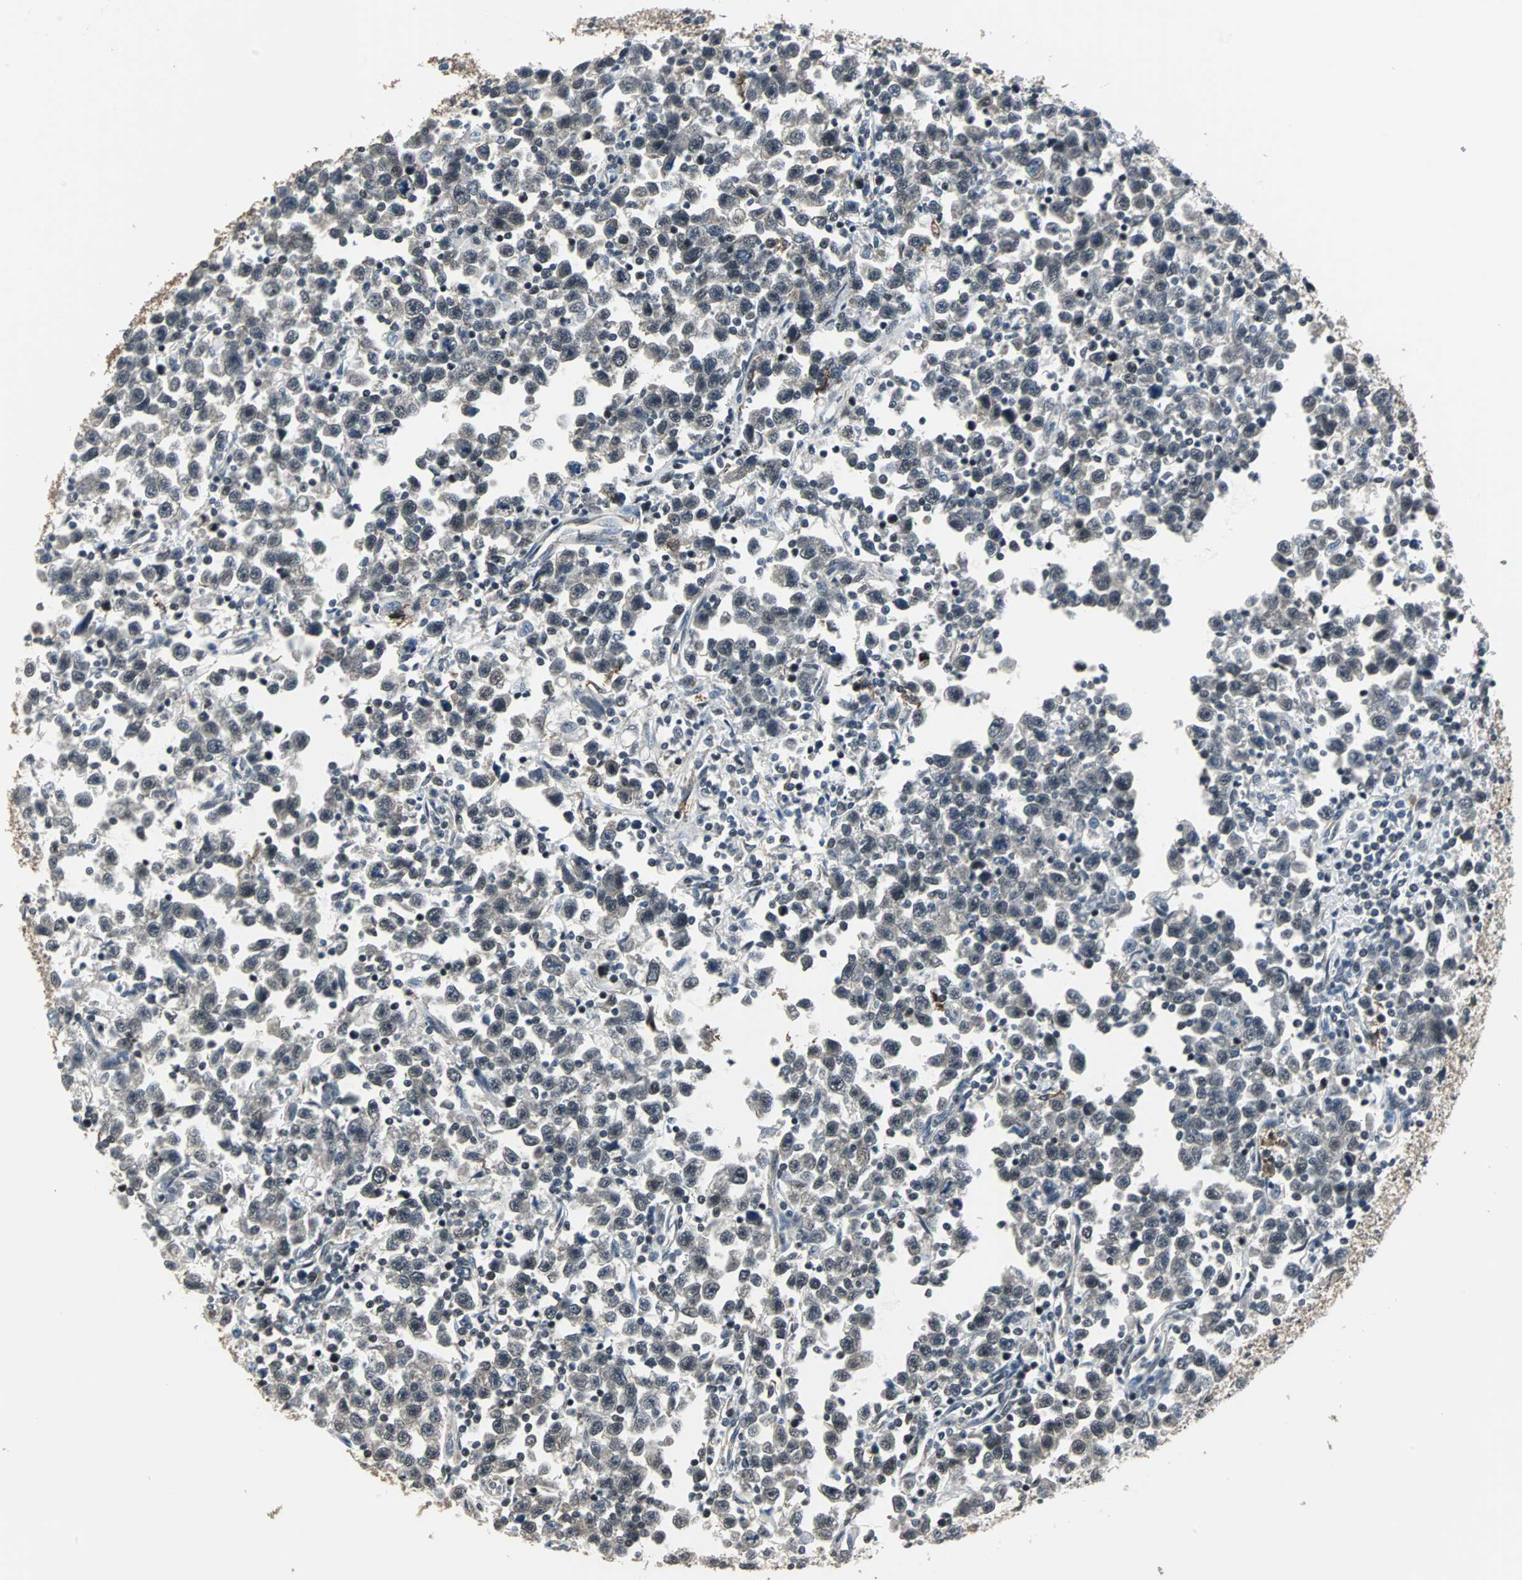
{"staining": {"intensity": "negative", "quantity": "none", "location": "none"}, "tissue": "testis cancer", "cell_type": "Tumor cells", "image_type": "cancer", "snomed": [{"axis": "morphology", "description": "Seminoma, NOS"}, {"axis": "topography", "description": "Testis"}], "caption": "The photomicrograph demonstrates no staining of tumor cells in testis cancer (seminoma).", "gene": "MKX", "patient": {"sex": "male", "age": 43}}